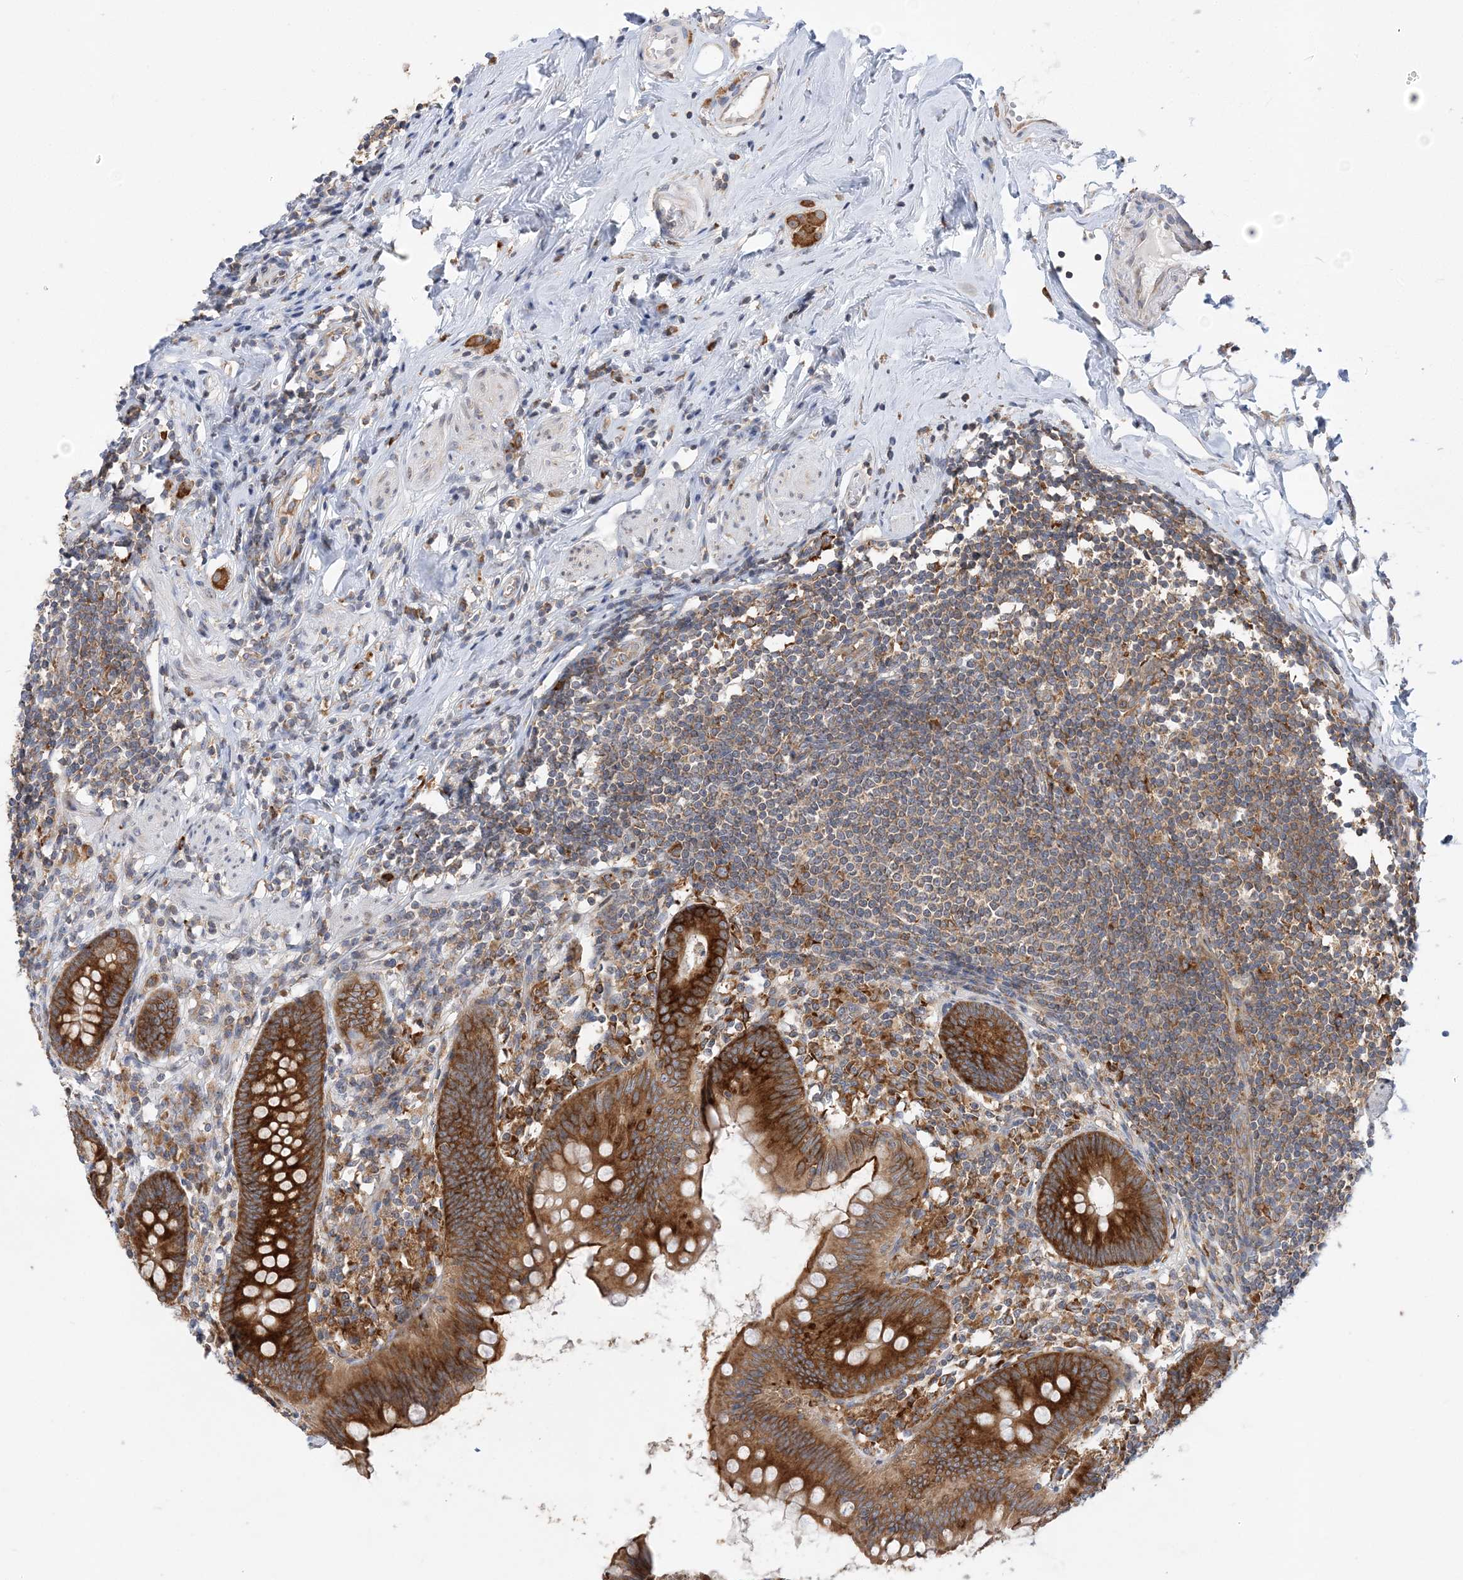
{"staining": {"intensity": "strong", "quantity": ">75%", "location": "cytoplasmic/membranous"}, "tissue": "appendix", "cell_type": "Glandular cells", "image_type": "normal", "snomed": [{"axis": "morphology", "description": "Normal tissue, NOS"}, {"axis": "topography", "description": "Appendix"}], "caption": "Immunohistochemical staining of normal human appendix displays high levels of strong cytoplasmic/membranous staining in approximately >75% of glandular cells. (DAB (3,3'-diaminobenzidine) = brown stain, brightfield microscopy at high magnification).", "gene": "LARP4B", "patient": {"sex": "female", "age": 62}}